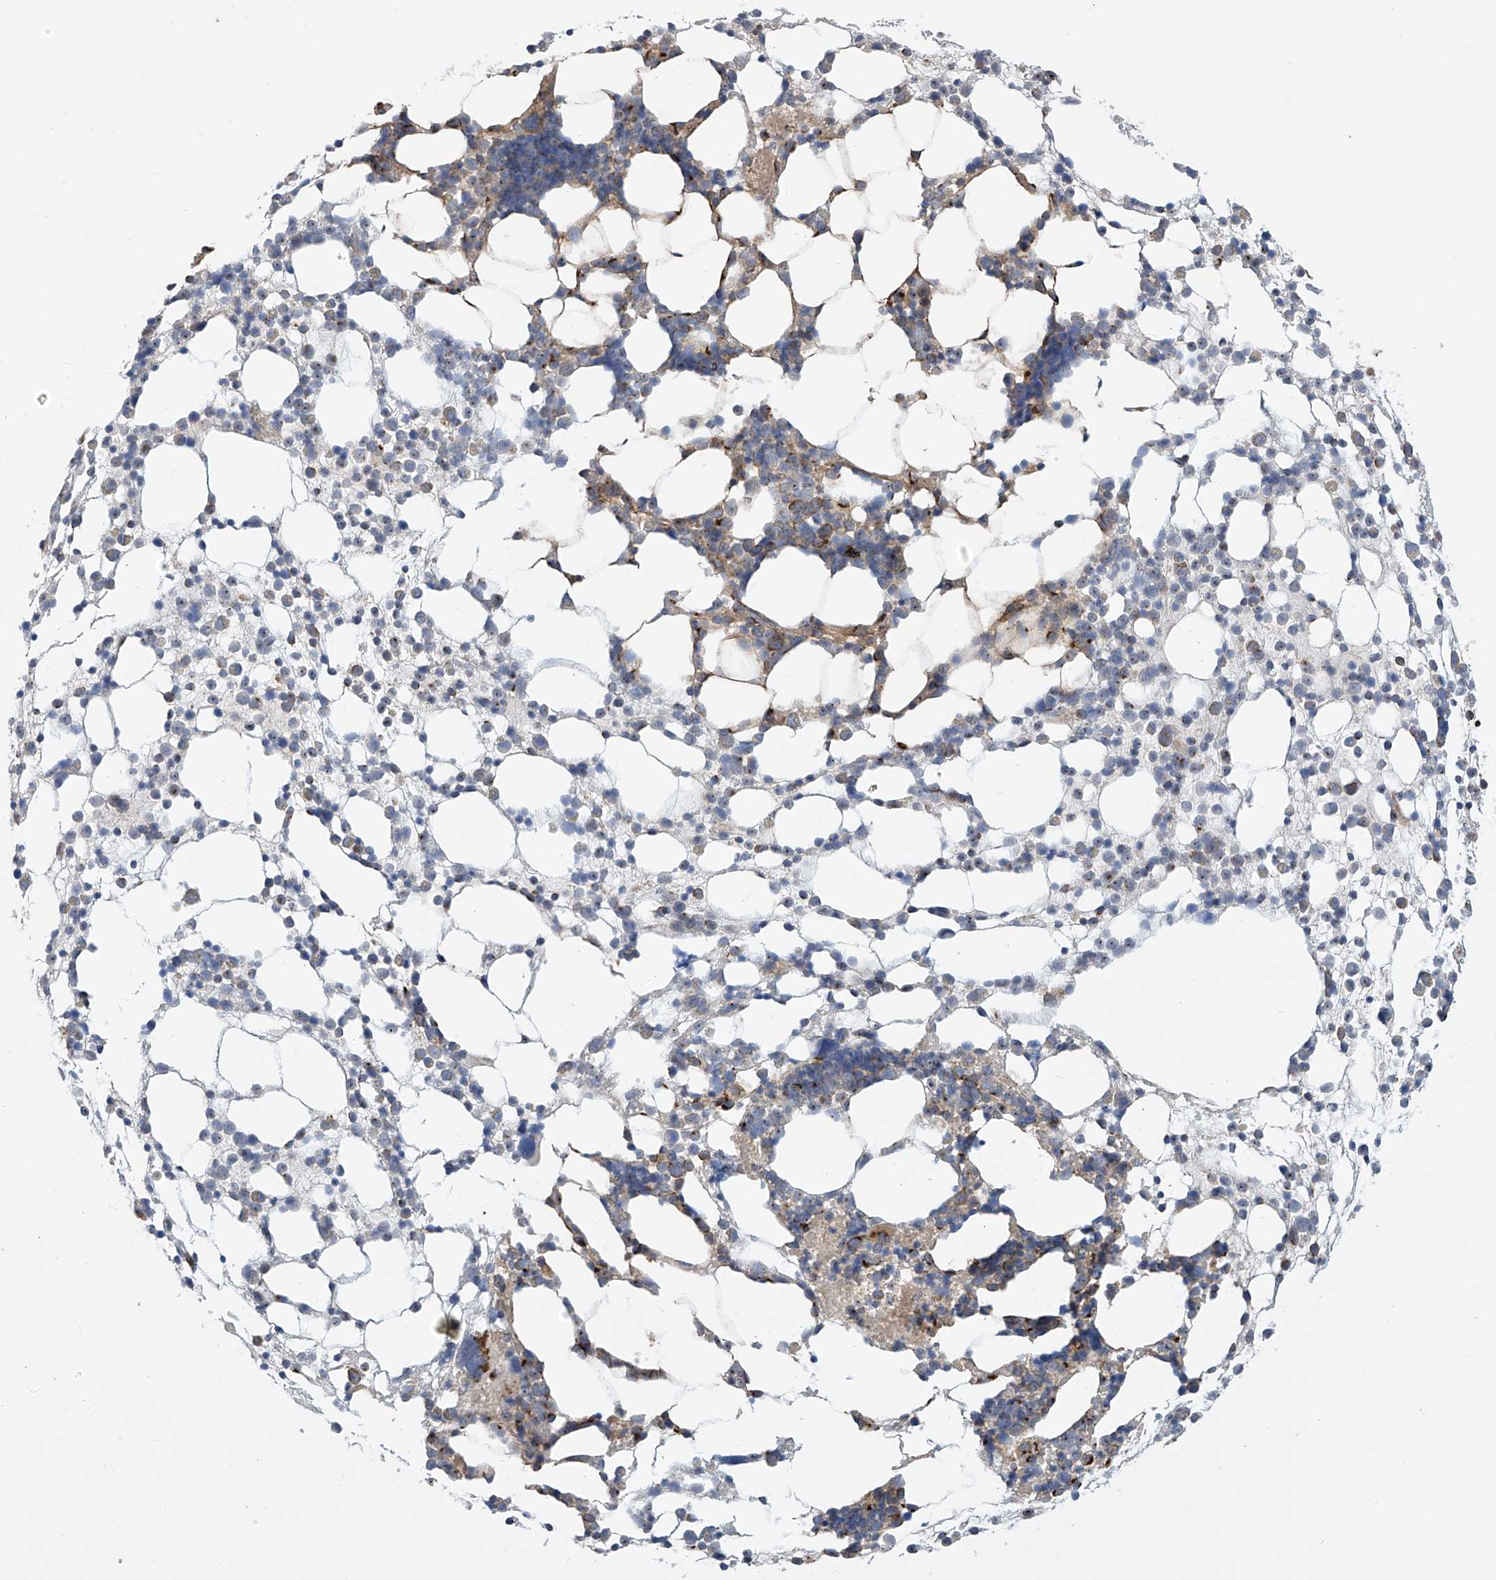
{"staining": {"intensity": "strong", "quantity": "<25%", "location": "cytoplasmic/membranous"}, "tissue": "bone marrow", "cell_type": "Hematopoietic cells", "image_type": "normal", "snomed": [{"axis": "morphology", "description": "Normal tissue, NOS"}, {"axis": "topography", "description": "Bone marrow"}], "caption": "Unremarkable bone marrow was stained to show a protein in brown. There is medium levels of strong cytoplasmic/membranous expression in approximately <25% of hematopoietic cells. The staining is performed using DAB brown chromogen to label protein expression. The nuclei are counter-stained blue using hematoxylin.", "gene": "PNPT1", "patient": {"sex": "female", "age": 57}}